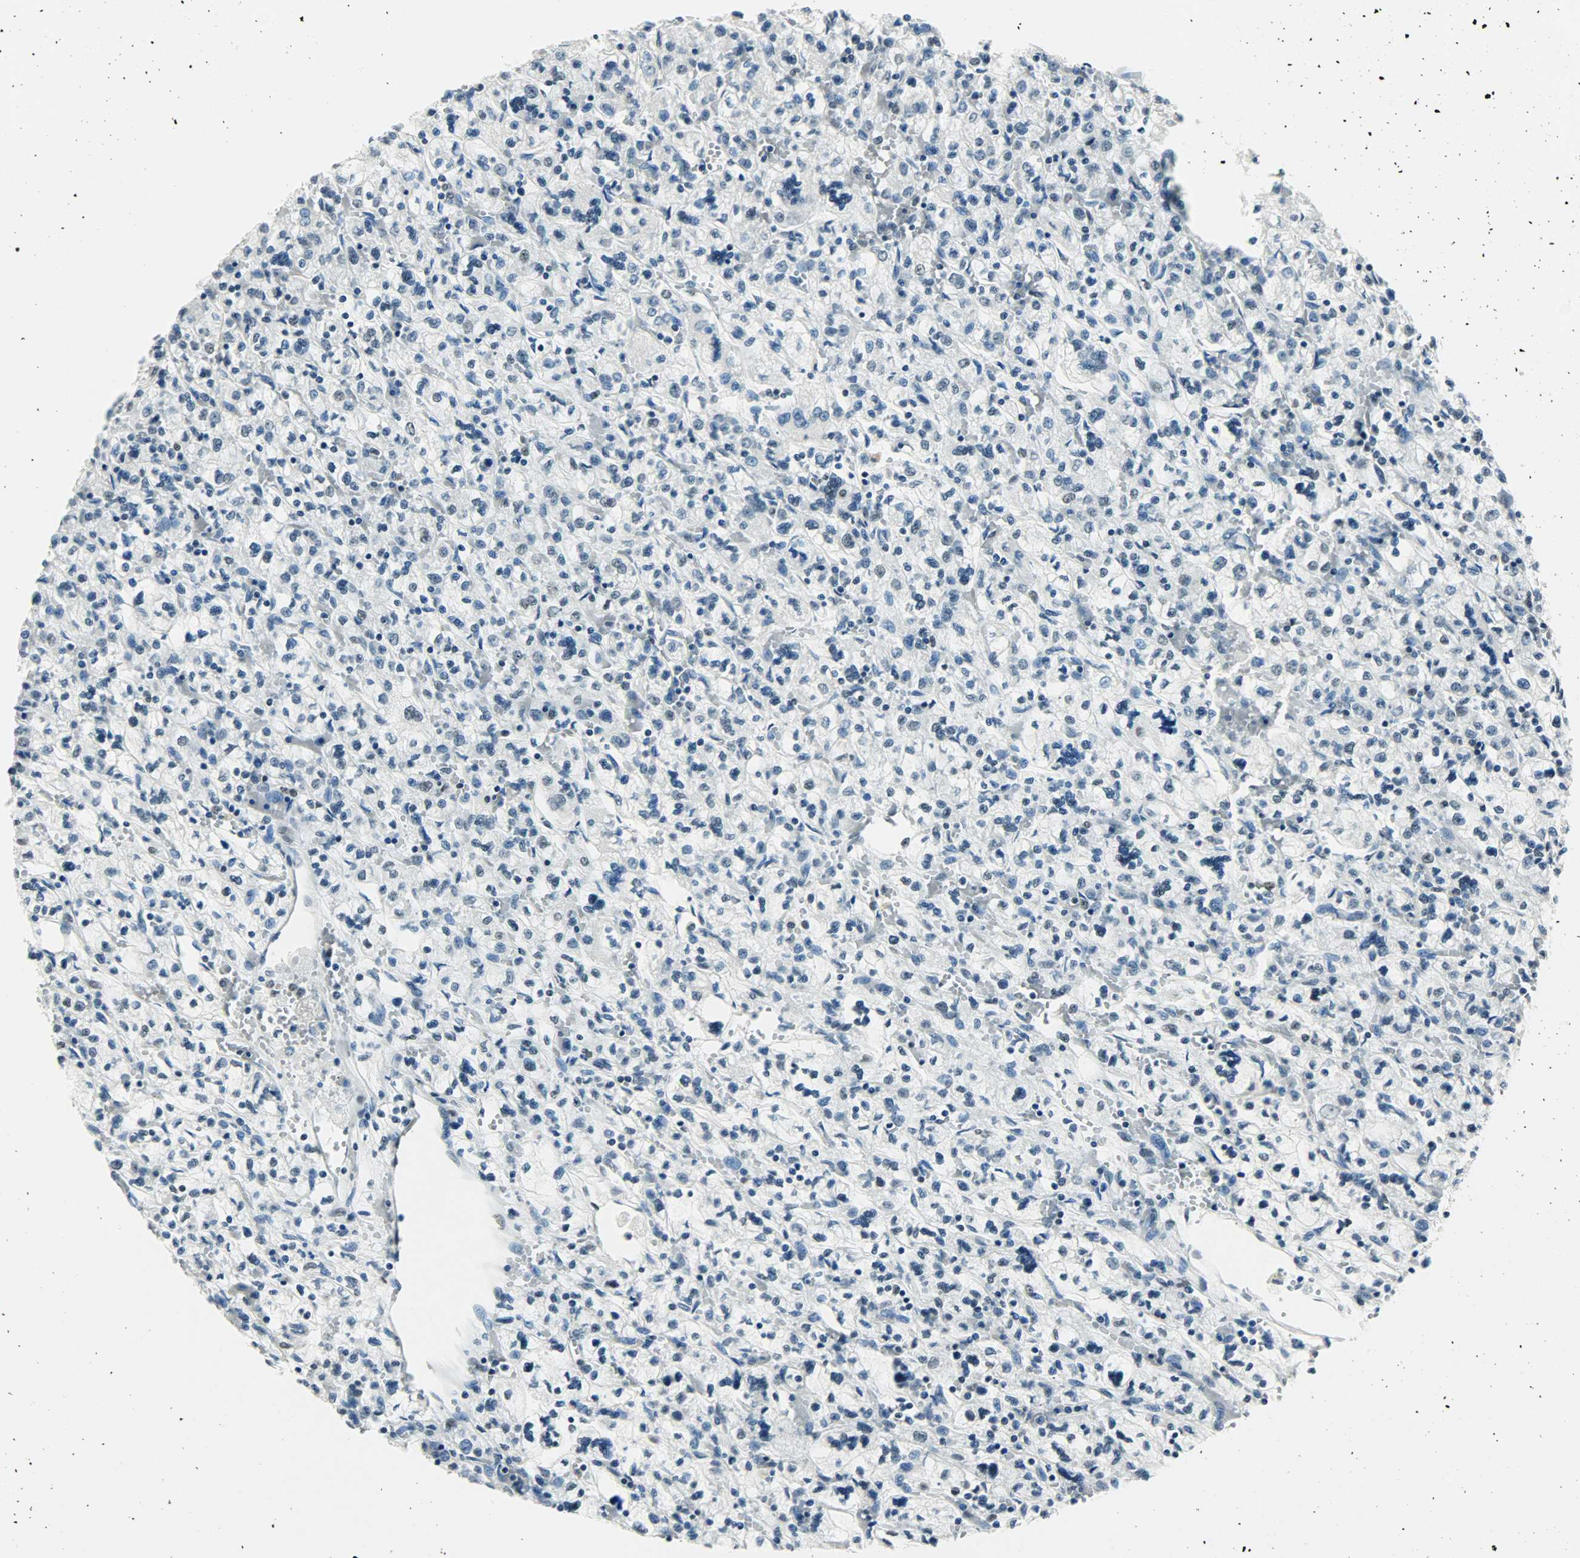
{"staining": {"intensity": "negative", "quantity": "none", "location": "none"}, "tissue": "renal cancer", "cell_type": "Tumor cells", "image_type": "cancer", "snomed": [{"axis": "morphology", "description": "Adenocarcinoma, NOS"}, {"axis": "topography", "description": "Kidney"}], "caption": "Tumor cells are negative for brown protein staining in renal adenocarcinoma. Nuclei are stained in blue.", "gene": "SUGP1", "patient": {"sex": "female", "age": 83}}